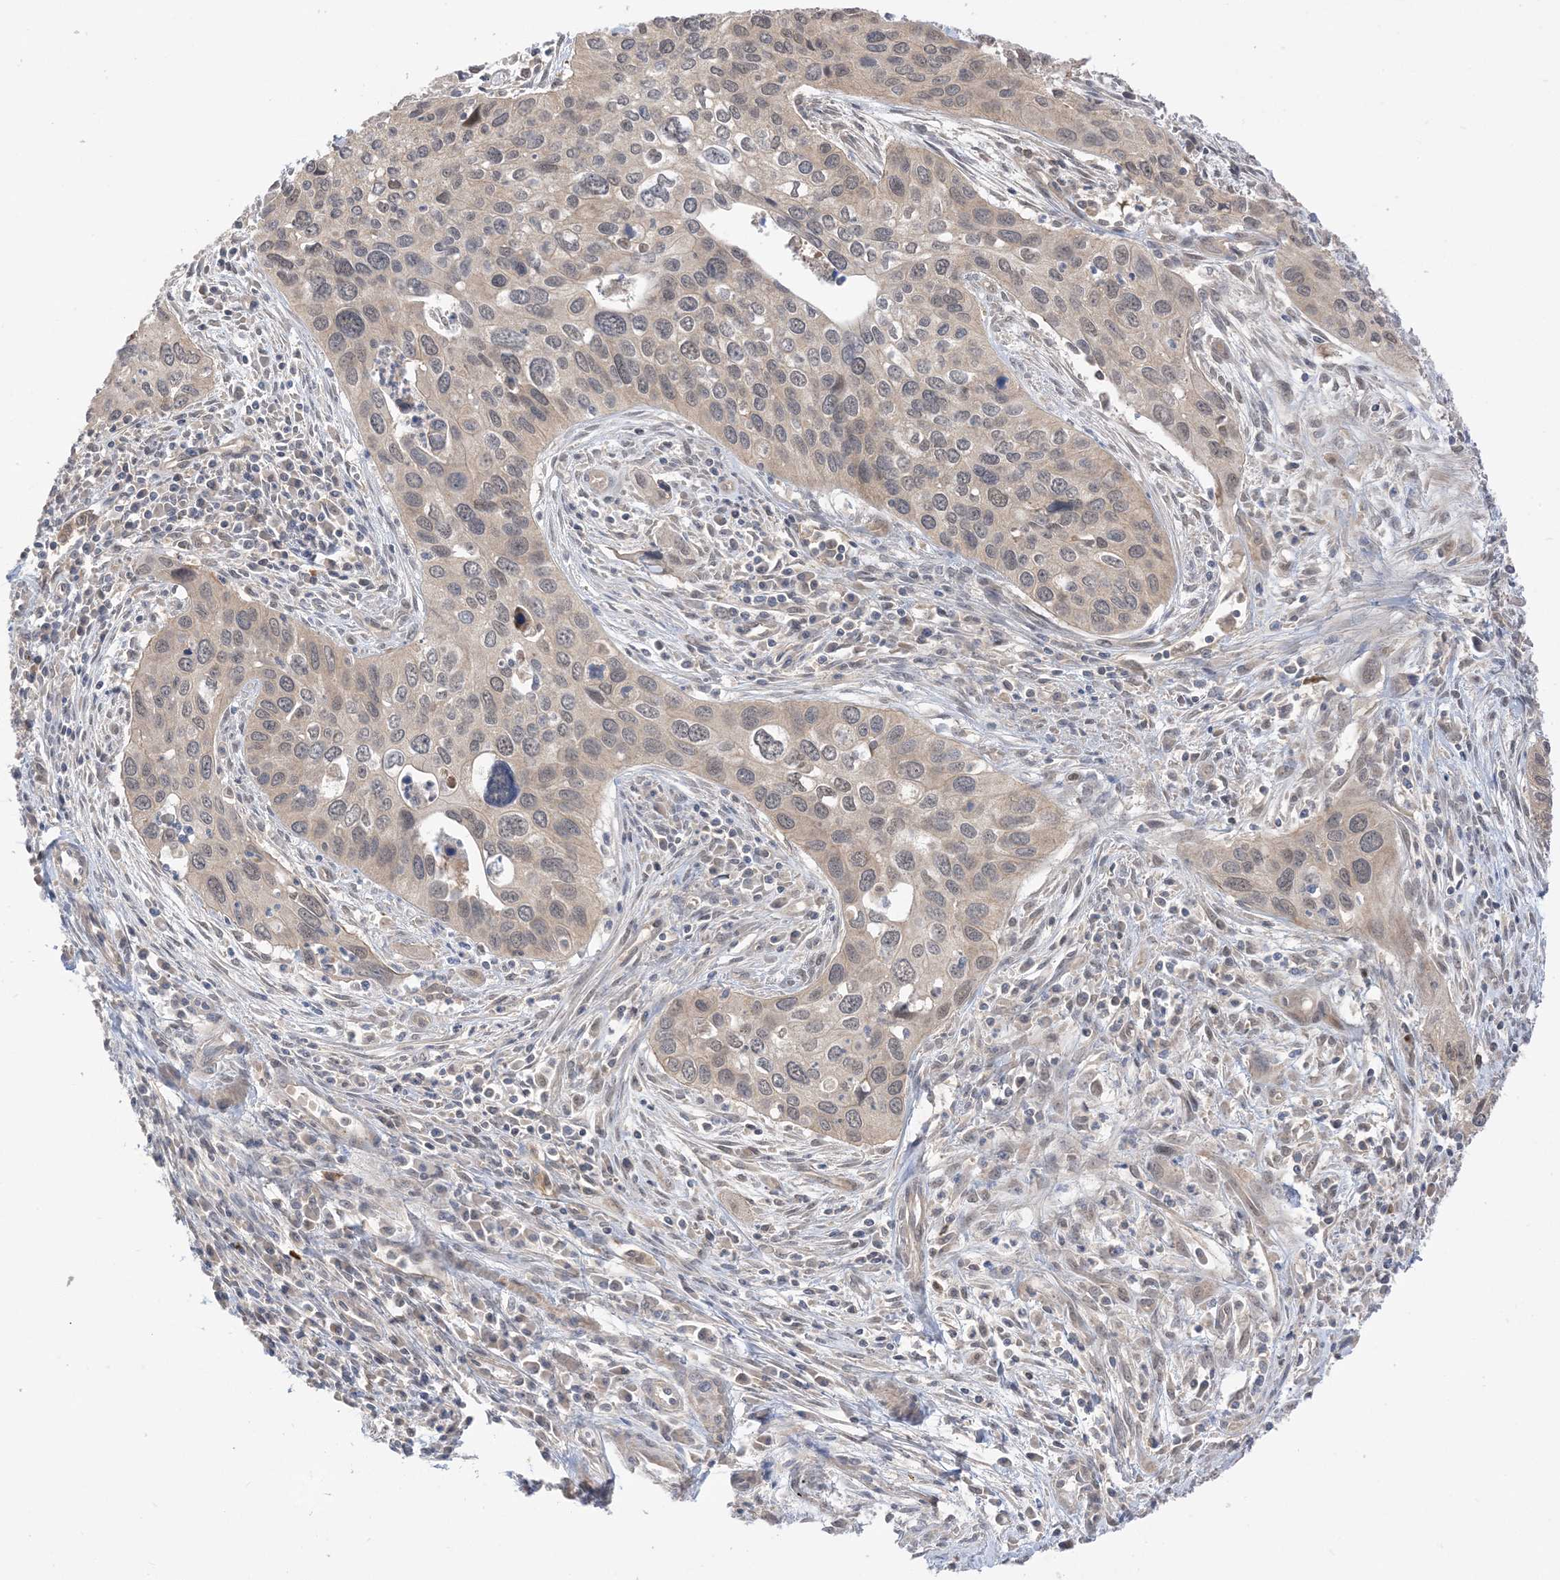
{"staining": {"intensity": "negative", "quantity": "none", "location": "none"}, "tissue": "cervical cancer", "cell_type": "Tumor cells", "image_type": "cancer", "snomed": [{"axis": "morphology", "description": "Squamous cell carcinoma, NOS"}, {"axis": "topography", "description": "Cervix"}], "caption": "Cervical squamous cell carcinoma stained for a protein using immunohistochemistry shows no staining tumor cells.", "gene": "WDR26", "patient": {"sex": "female", "age": 55}}